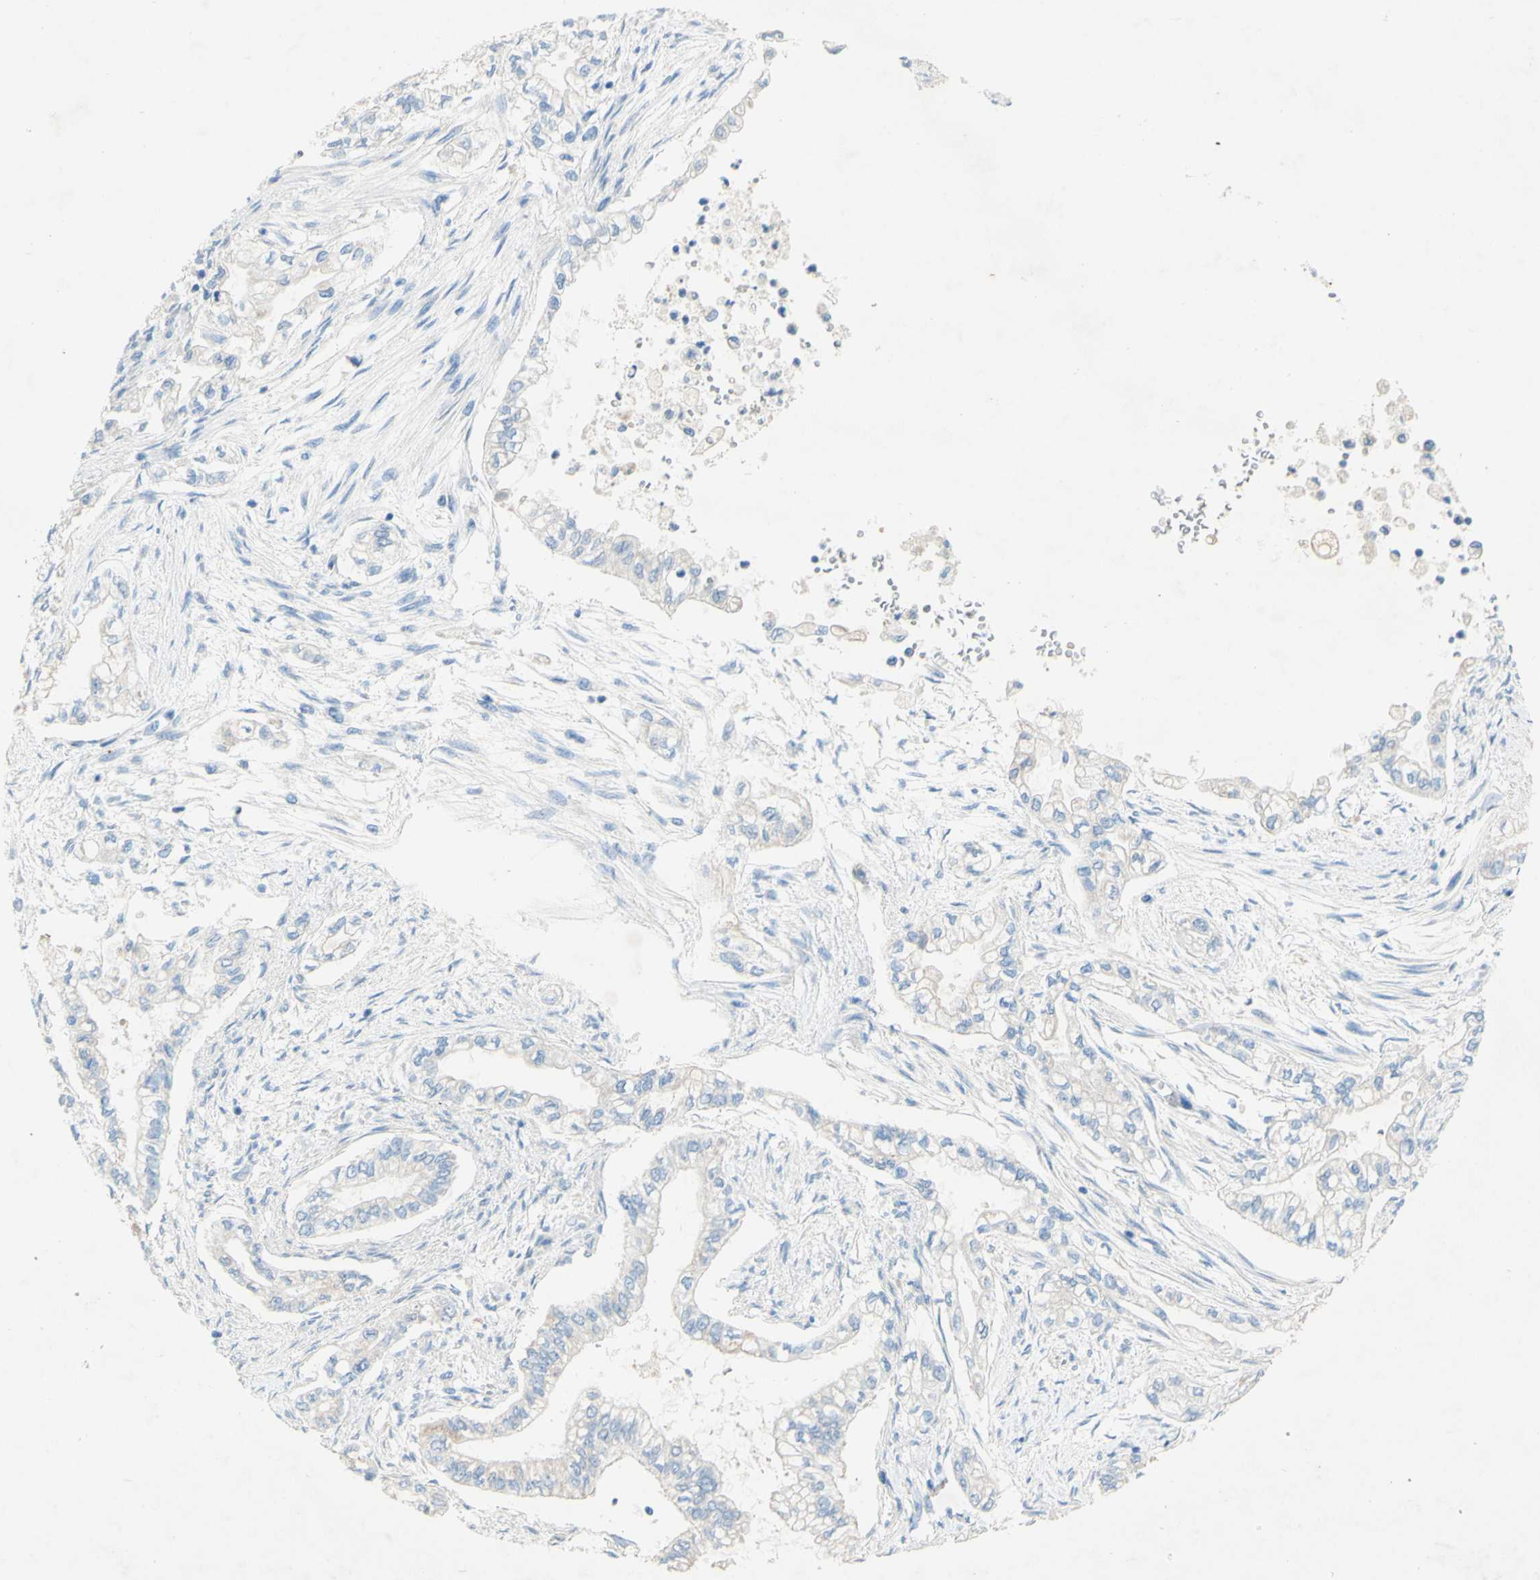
{"staining": {"intensity": "negative", "quantity": "none", "location": "none"}, "tissue": "pancreatic cancer", "cell_type": "Tumor cells", "image_type": "cancer", "snomed": [{"axis": "morphology", "description": "Normal tissue, NOS"}, {"axis": "topography", "description": "Pancreas"}], "caption": "An image of human pancreatic cancer is negative for staining in tumor cells.", "gene": "ACADL", "patient": {"sex": "male", "age": 42}}